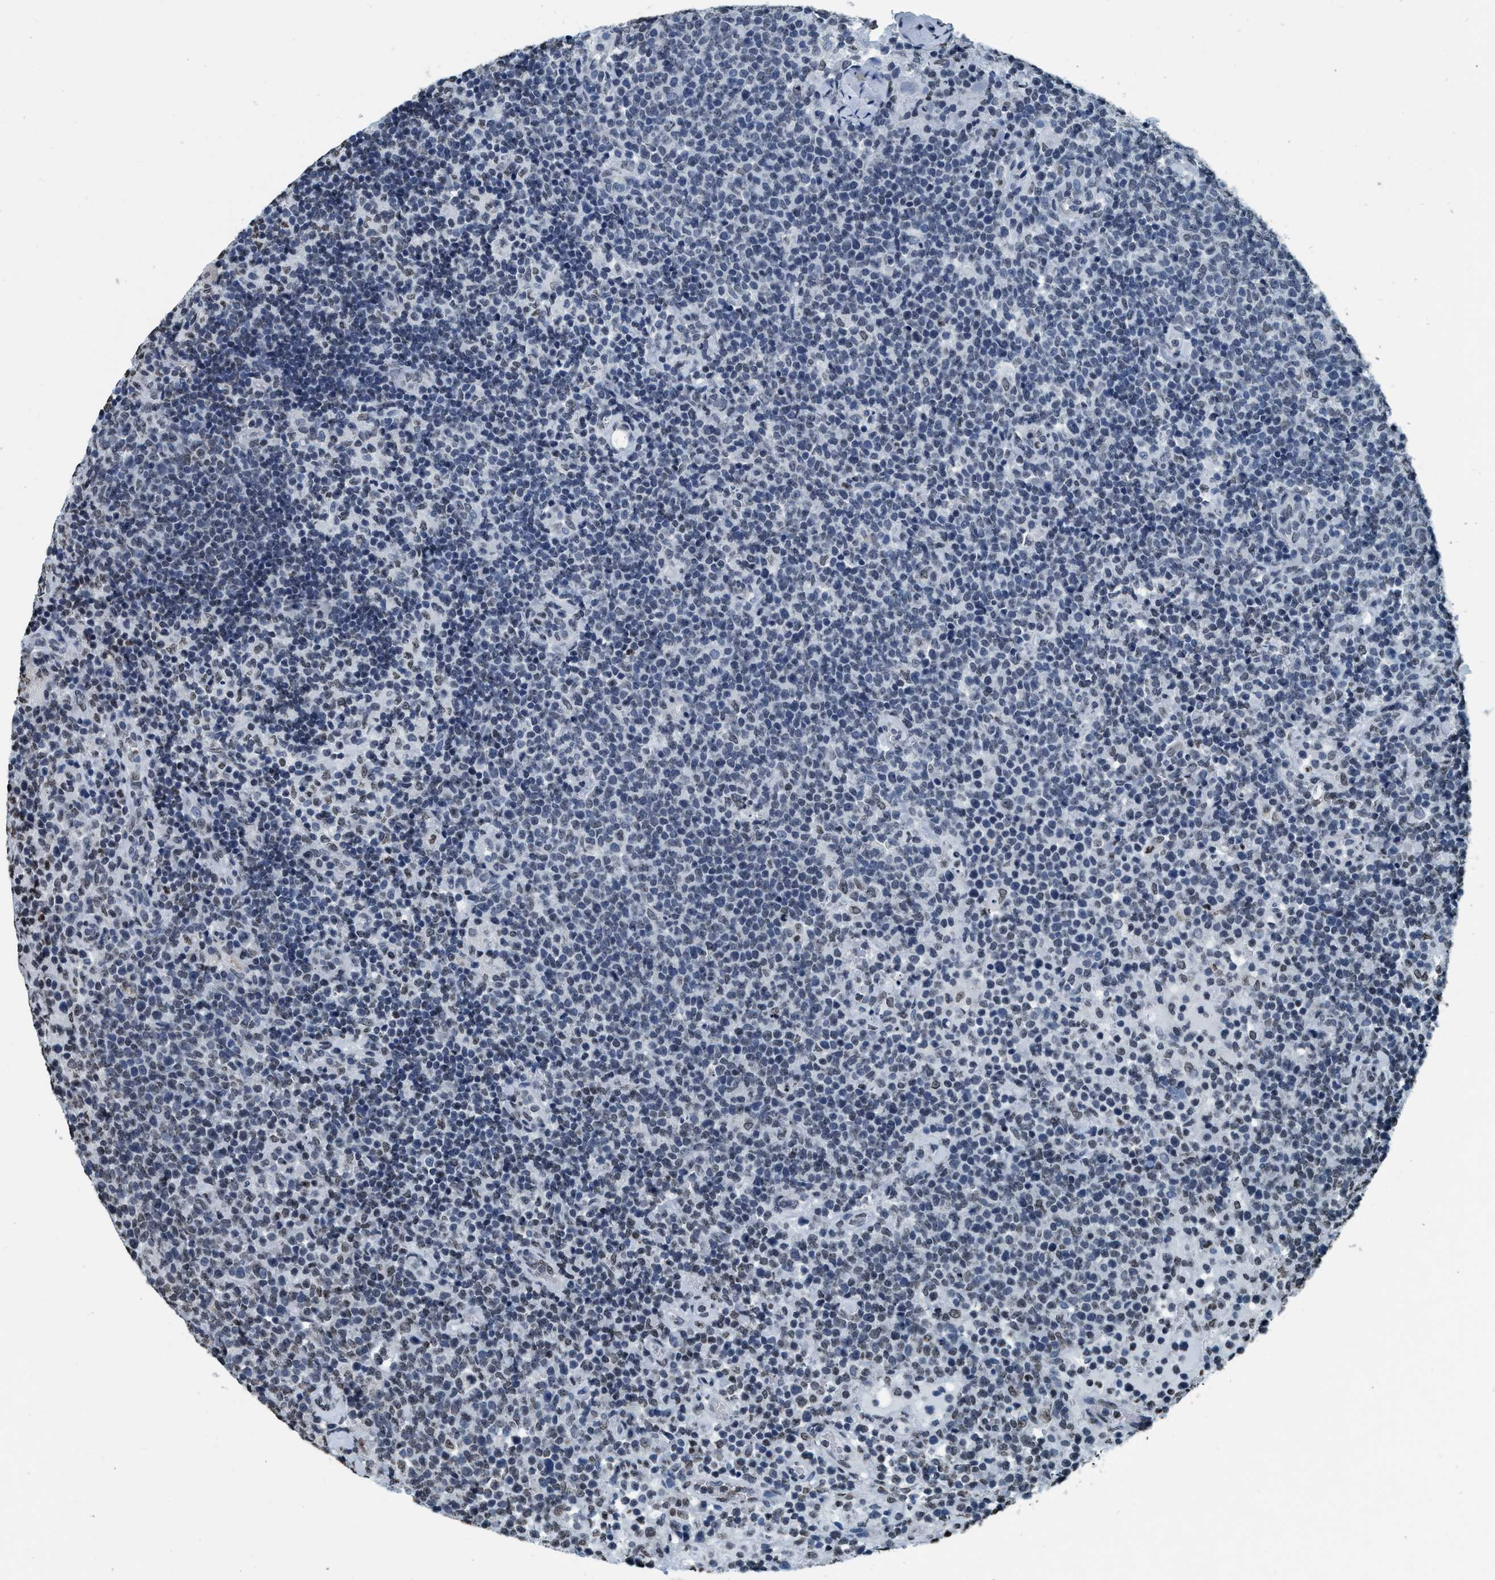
{"staining": {"intensity": "weak", "quantity": "<25%", "location": "nuclear"}, "tissue": "lymphoma", "cell_type": "Tumor cells", "image_type": "cancer", "snomed": [{"axis": "morphology", "description": "Malignant lymphoma, non-Hodgkin's type, High grade"}, {"axis": "topography", "description": "Lymph node"}], "caption": "Immunohistochemistry photomicrograph of neoplastic tissue: human lymphoma stained with DAB exhibits no significant protein positivity in tumor cells.", "gene": "CCNE2", "patient": {"sex": "male", "age": 61}}